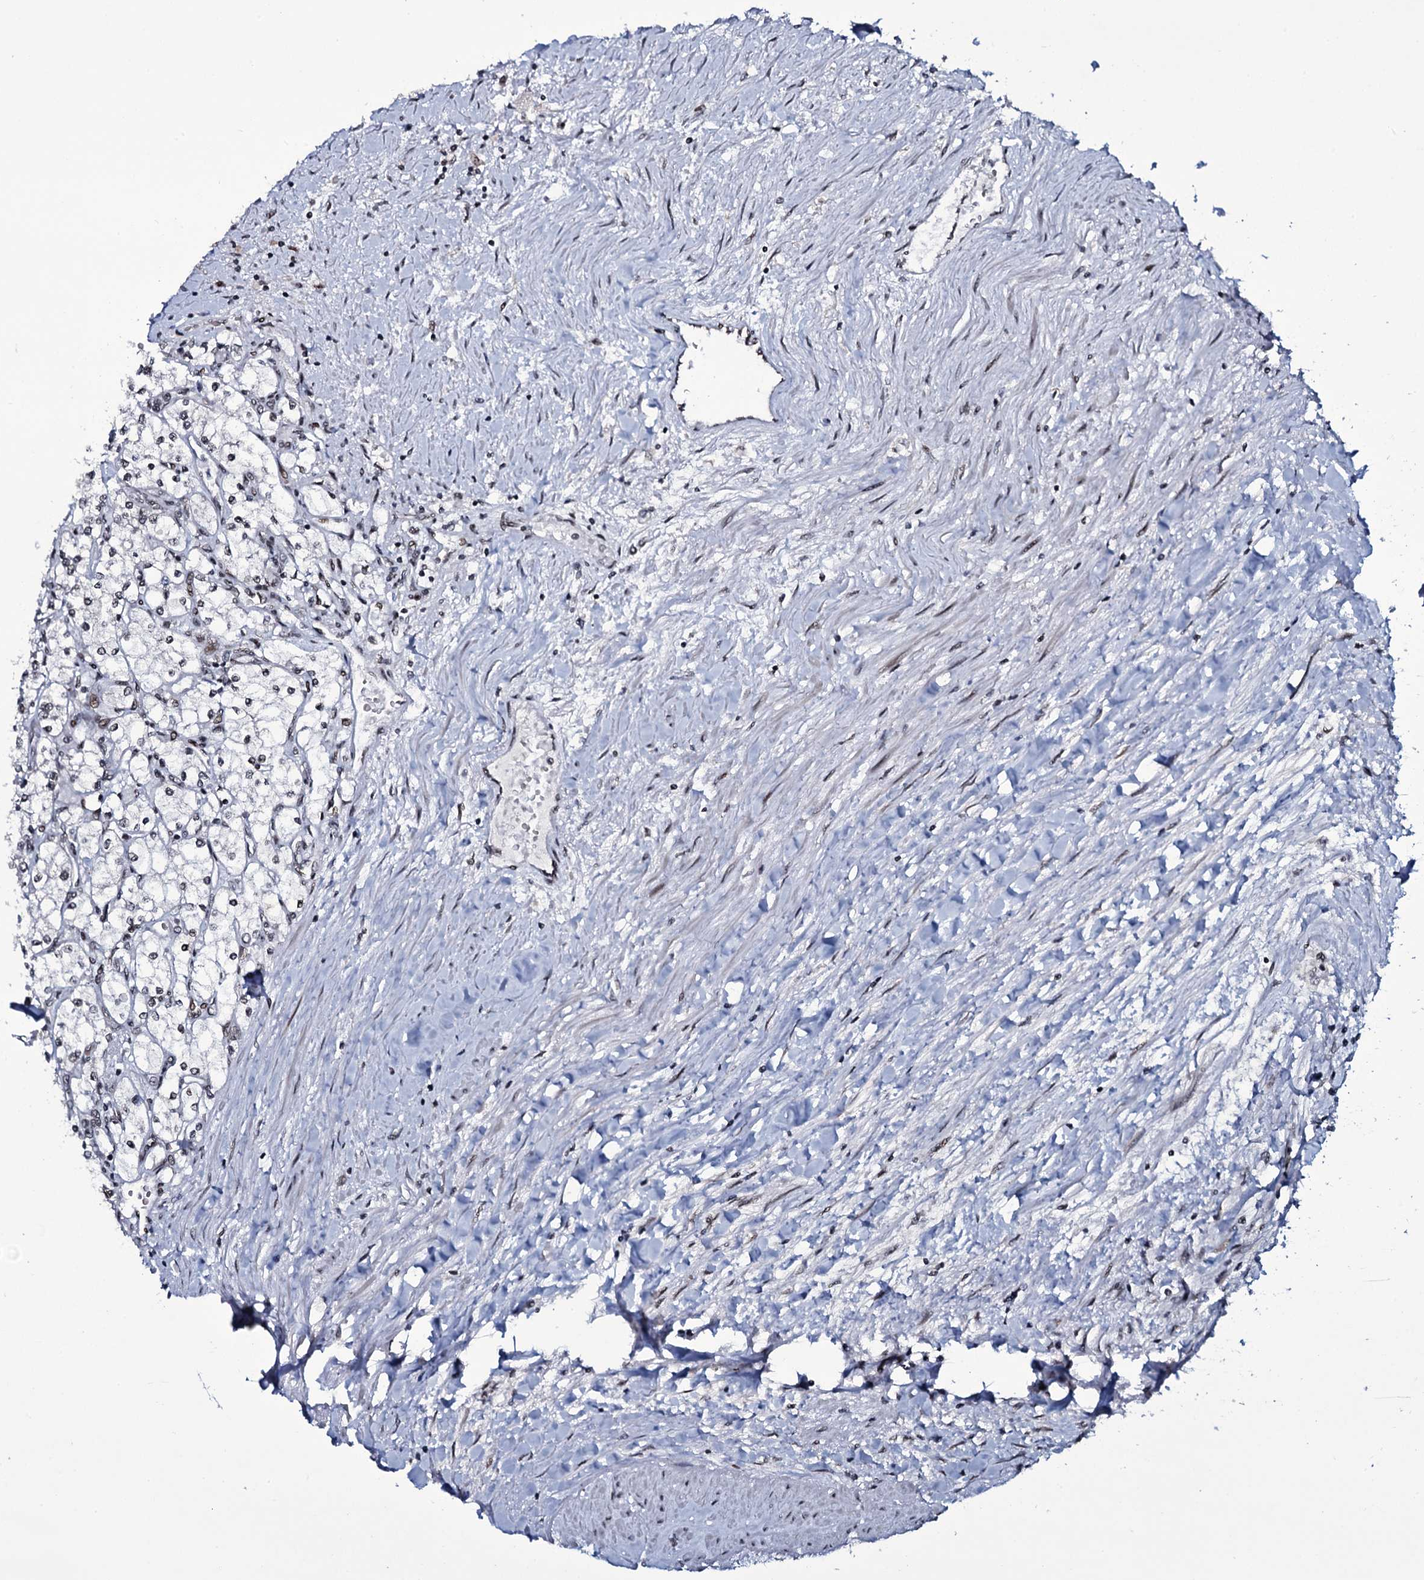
{"staining": {"intensity": "negative", "quantity": "none", "location": "none"}, "tissue": "renal cancer", "cell_type": "Tumor cells", "image_type": "cancer", "snomed": [{"axis": "morphology", "description": "Adenocarcinoma, NOS"}, {"axis": "topography", "description": "Kidney"}], "caption": "Immunohistochemical staining of human renal cancer (adenocarcinoma) exhibits no significant expression in tumor cells. (Brightfield microscopy of DAB IHC at high magnification).", "gene": "ZMIZ2", "patient": {"sex": "male", "age": 80}}